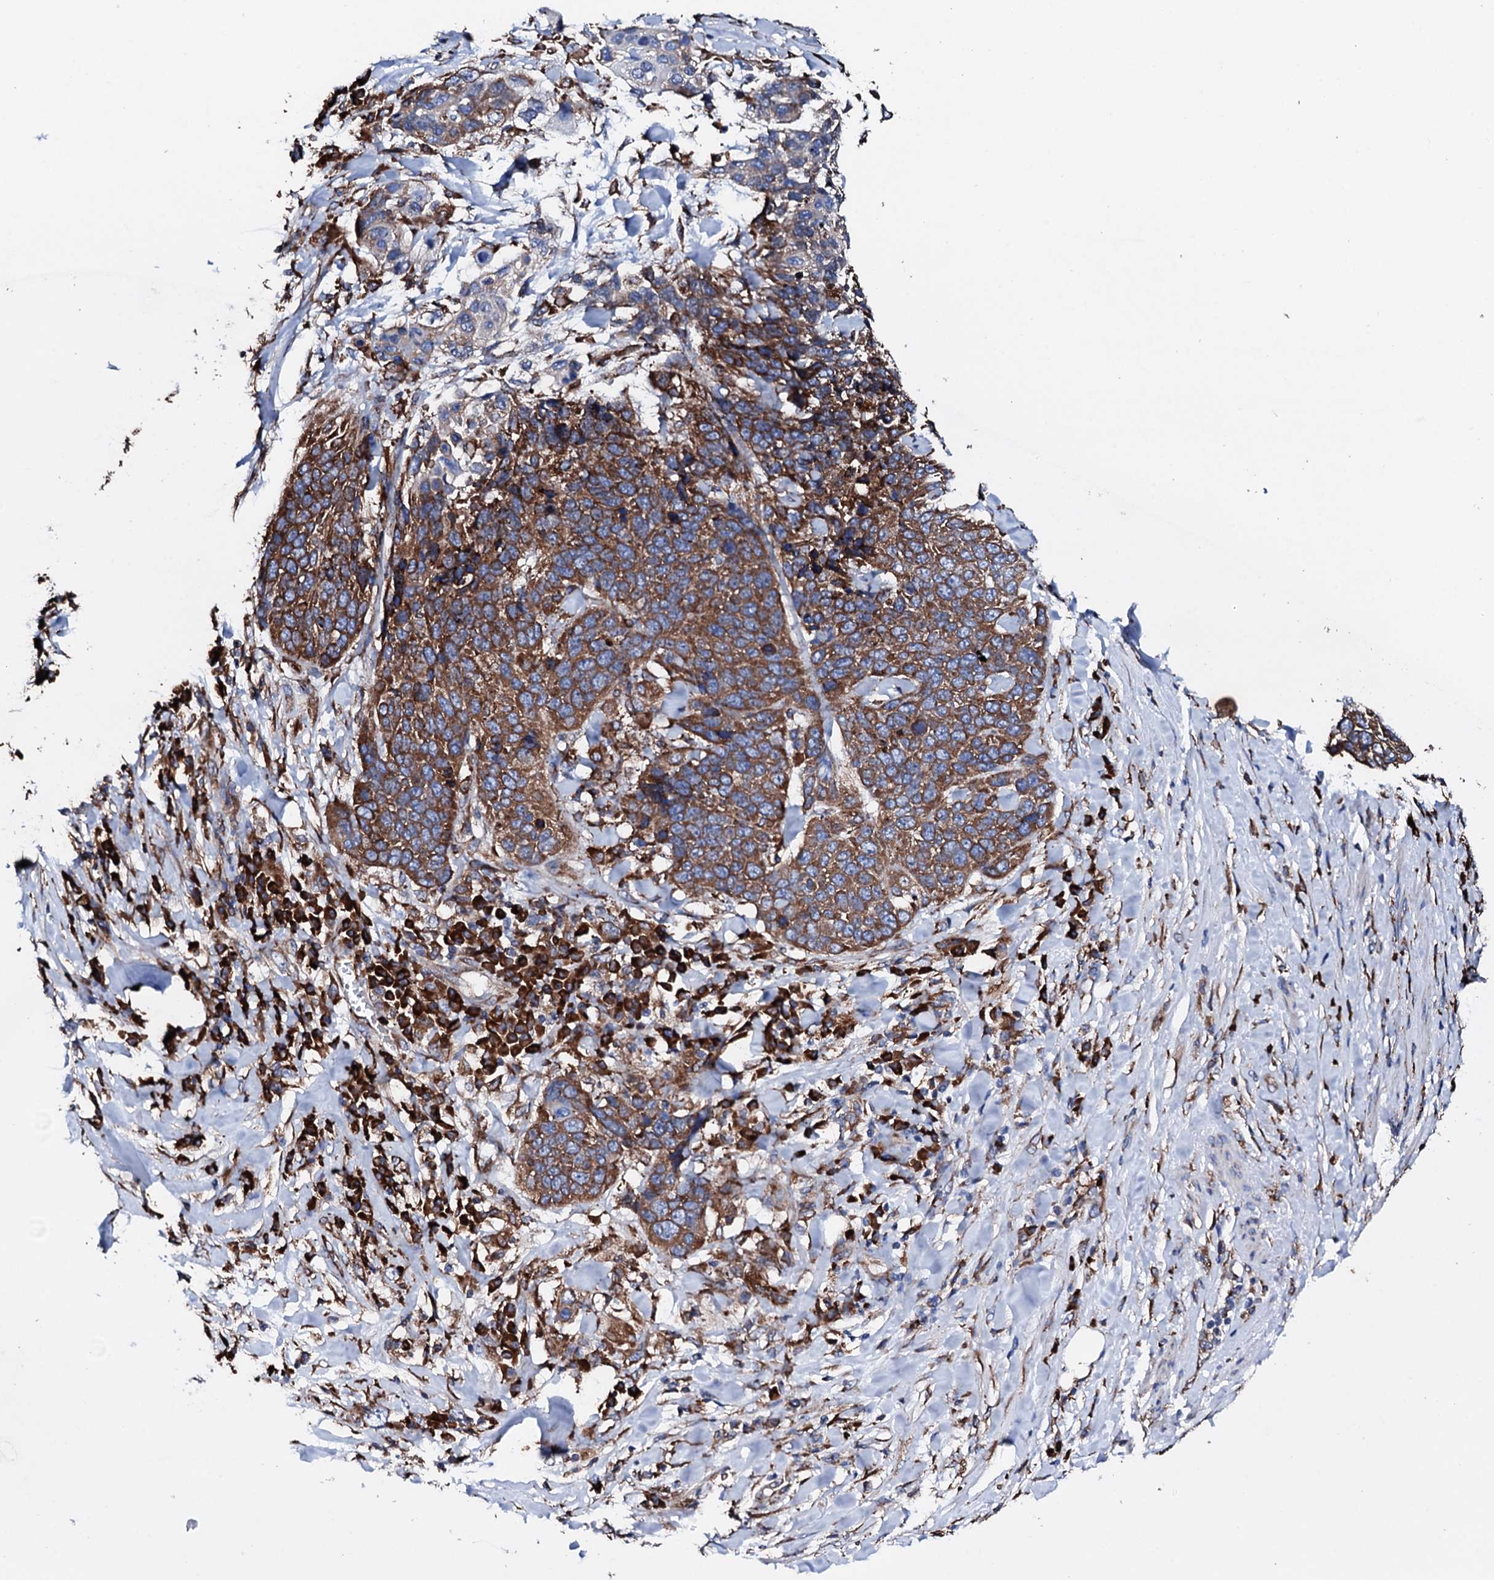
{"staining": {"intensity": "strong", "quantity": ">75%", "location": "cytoplasmic/membranous"}, "tissue": "lung cancer", "cell_type": "Tumor cells", "image_type": "cancer", "snomed": [{"axis": "morphology", "description": "Squamous cell carcinoma, NOS"}, {"axis": "topography", "description": "Lung"}], "caption": "Strong cytoplasmic/membranous expression is identified in approximately >75% of tumor cells in lung squamous cell carcinoma. The staining was performed using DAB (3,3'-diaminobenzidine) to visualize the protein expression in brown, while the nuclei were stained in blue with hematoxylin (Magnification: 20x).", "gene": "AMDHD1", "patient": {"sex": "male", "age": 66}}